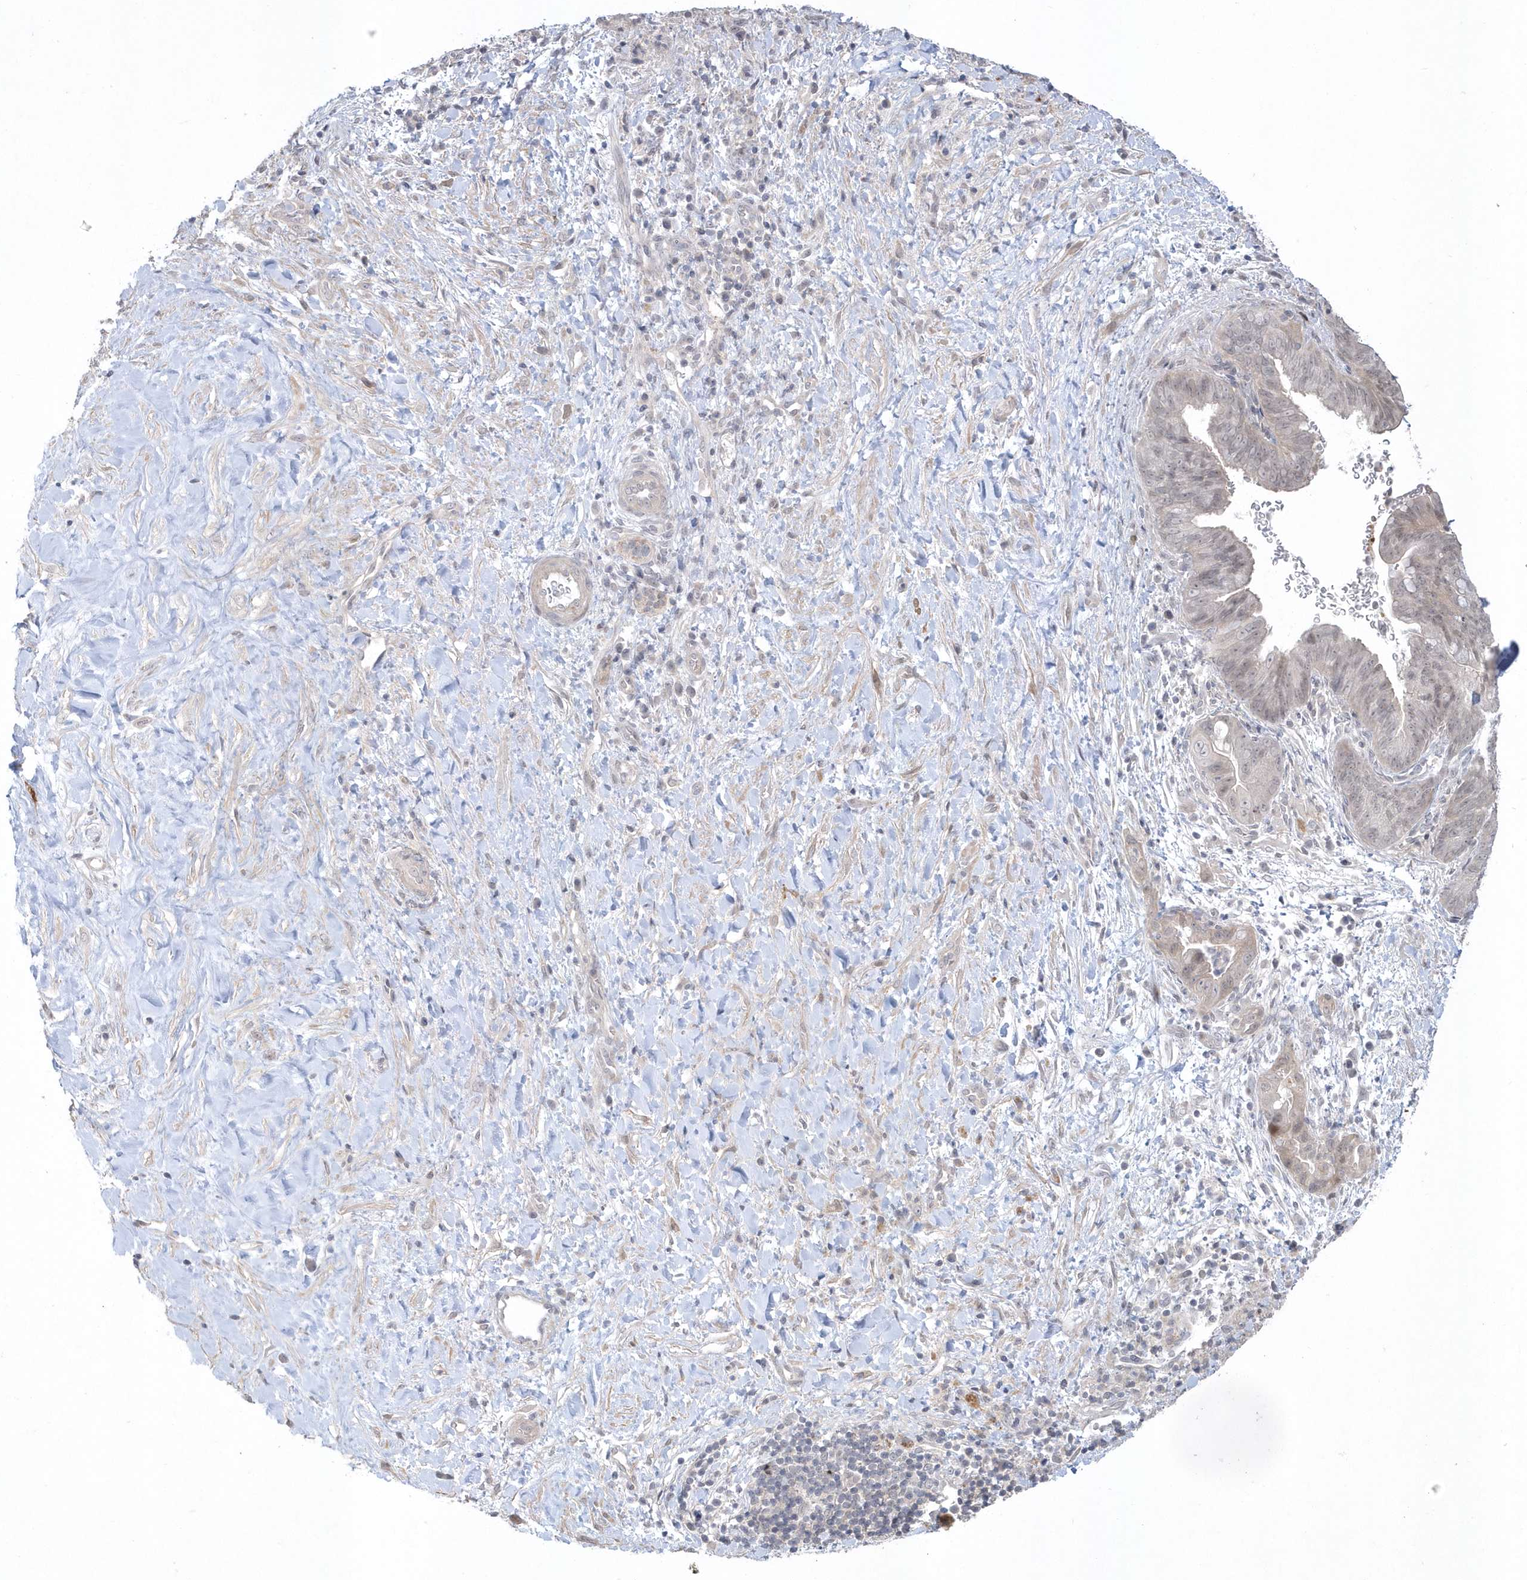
{"staining": {"intensity": "negative", "quantity": "none", "location": "none"}, "tissue": "pancreatic cancer", "cell_type": "Tumor cells", "image_type": "cancer", "snomed": [{"axis": "morphology", "description": "Adenocarcinoma, NOS"}, {"axis": "topography", "description": "Pancreas"}], "caption": "The immunohistochemistry (IHC) histopathology image has no significant staining in tumor cells of pancreatic cancer tissue. (DAB immunohistochemistry with hematoxylin counter stain).", "gene": "TSPEAR", "patient": {"sex": "male", "age": 75}}